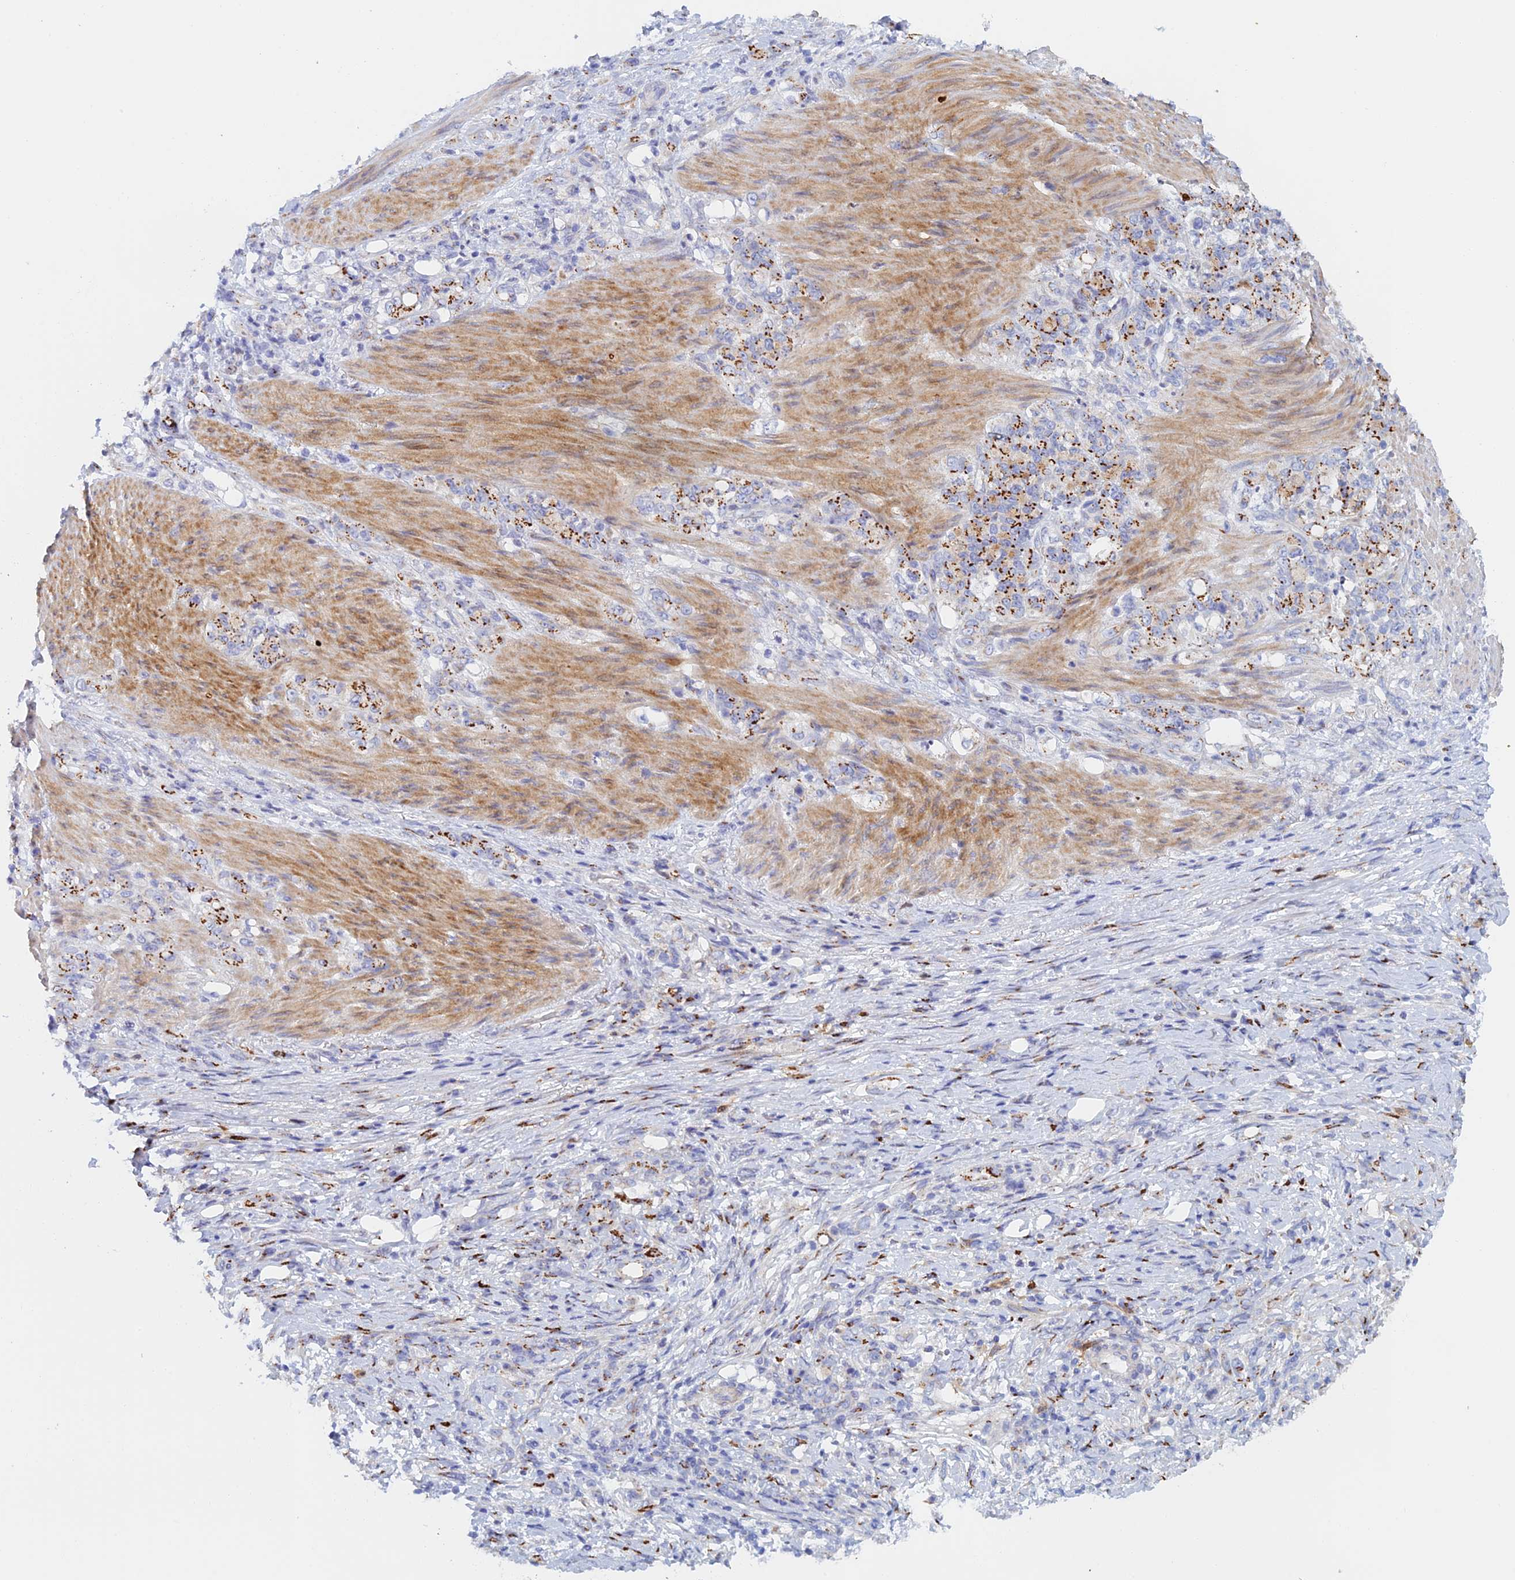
{"staining": {"intensity": "strong", "quantity": "25%-75%", "location": "cytoplasmic/membranous"}, "tissue": "stomach cancer", "cell_type": "Tumor cells", "image_type": "cancer", "snomed": [{"axis": "morphology", "description": "Adenocarcinoma, NOS"}, {"axis": "topography", "description": "Stomach"}], "caption": "About 25%-75% of tumor cells in adenocarcinoma (stomach) display strong cytoplasmic/membranous protein positivity as visualized by brown immunohistochemical staining.", "gene": "SLC24A3", "patient": {"sex": "female", "age": 79}}